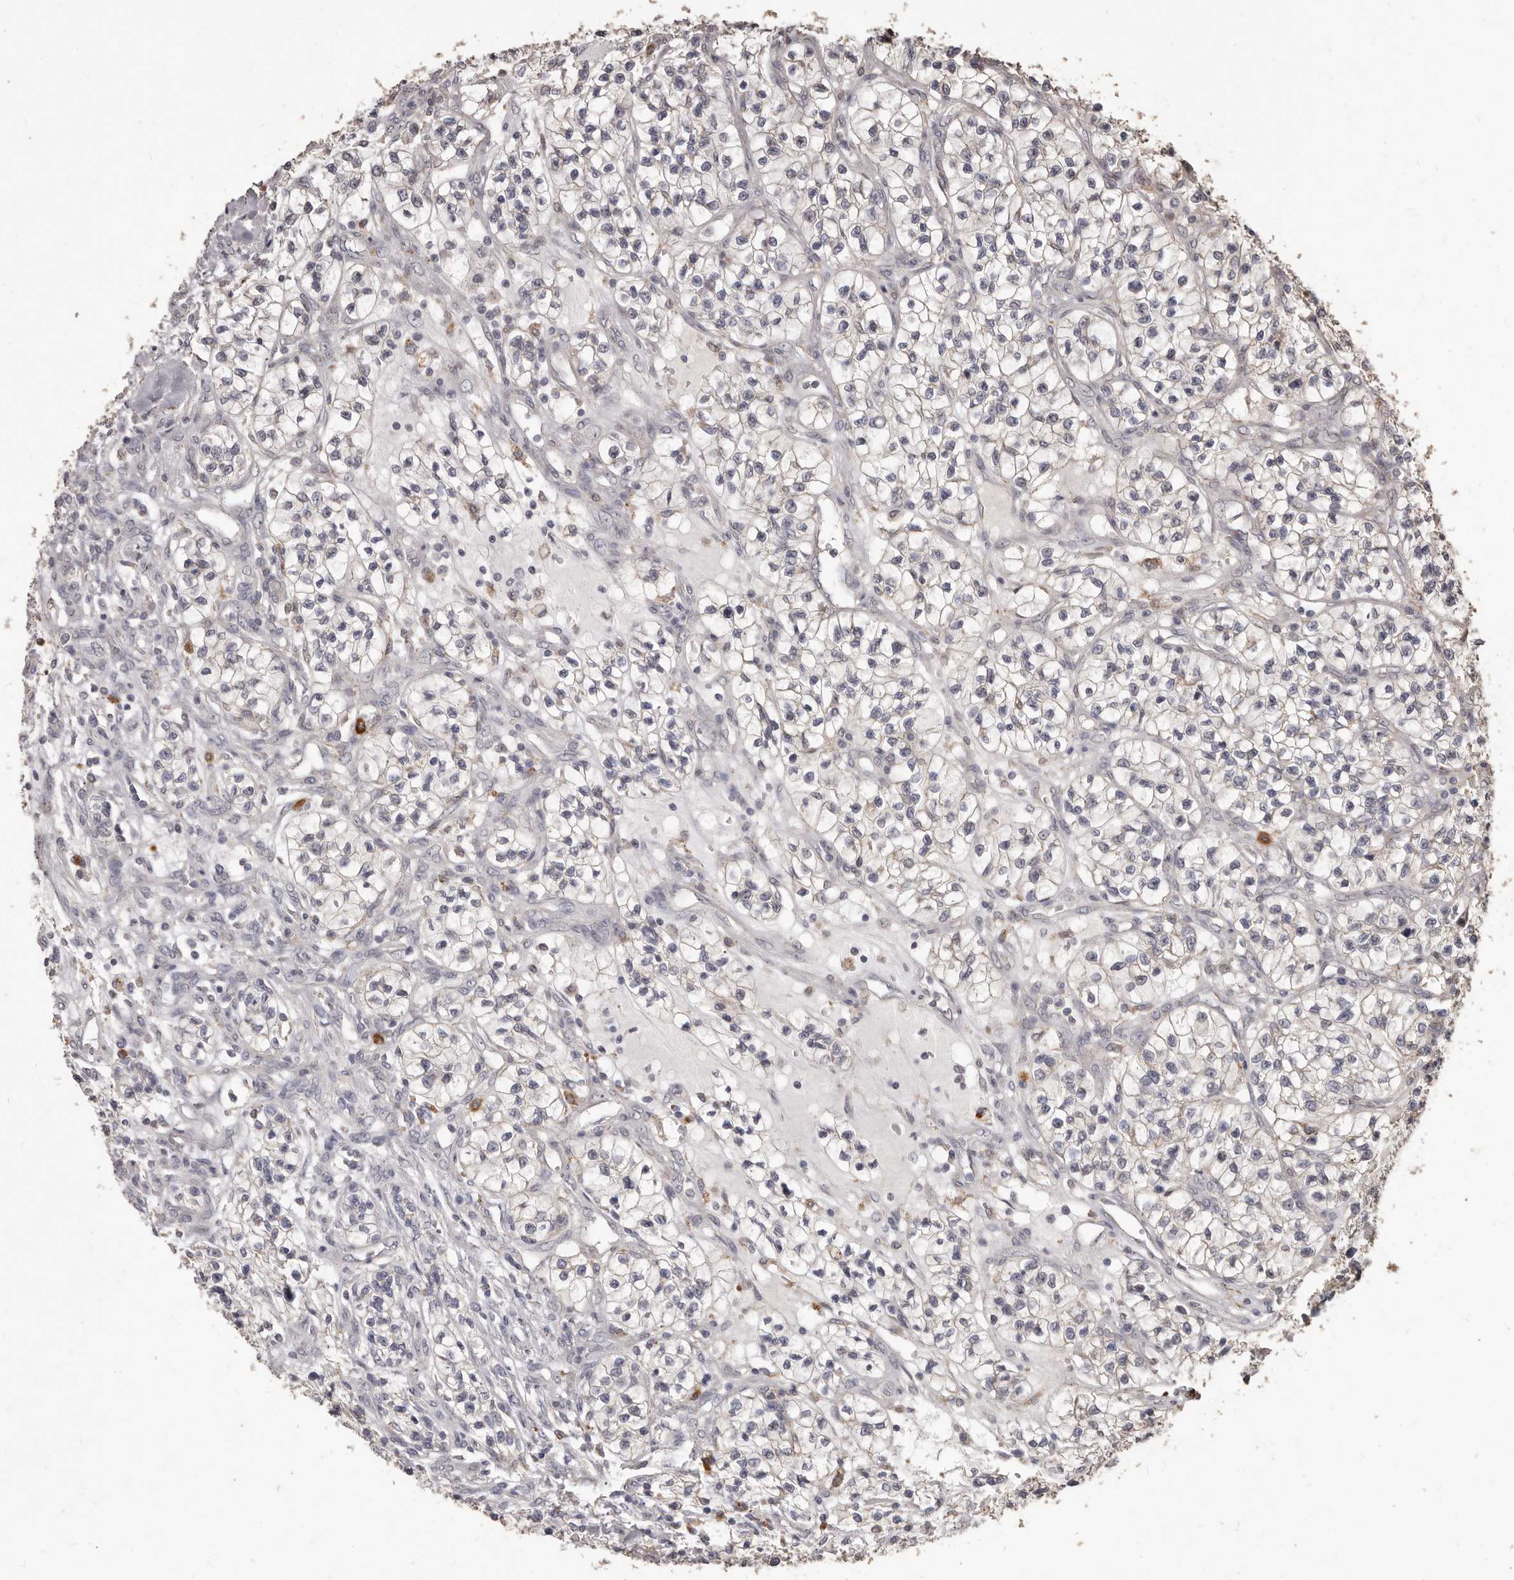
{"staining": {"intensity": "negative", "quantity": "none", "location": "none"}, "tissue": "renal cancer", "cell_type": "Tumor cells", "image_type": "cancer", "snomed": [{"axis": "morphology", "description": "Adenocarcinoma, NOS"}, {"axis": "topography", "description": "Kidney"}], "caption": "A micrograph of human adenocarcinoma (renal) is negative for staining in tumor cells.", "gene": "PRSS27", "patient": {"sex": "female", "age": 57}}